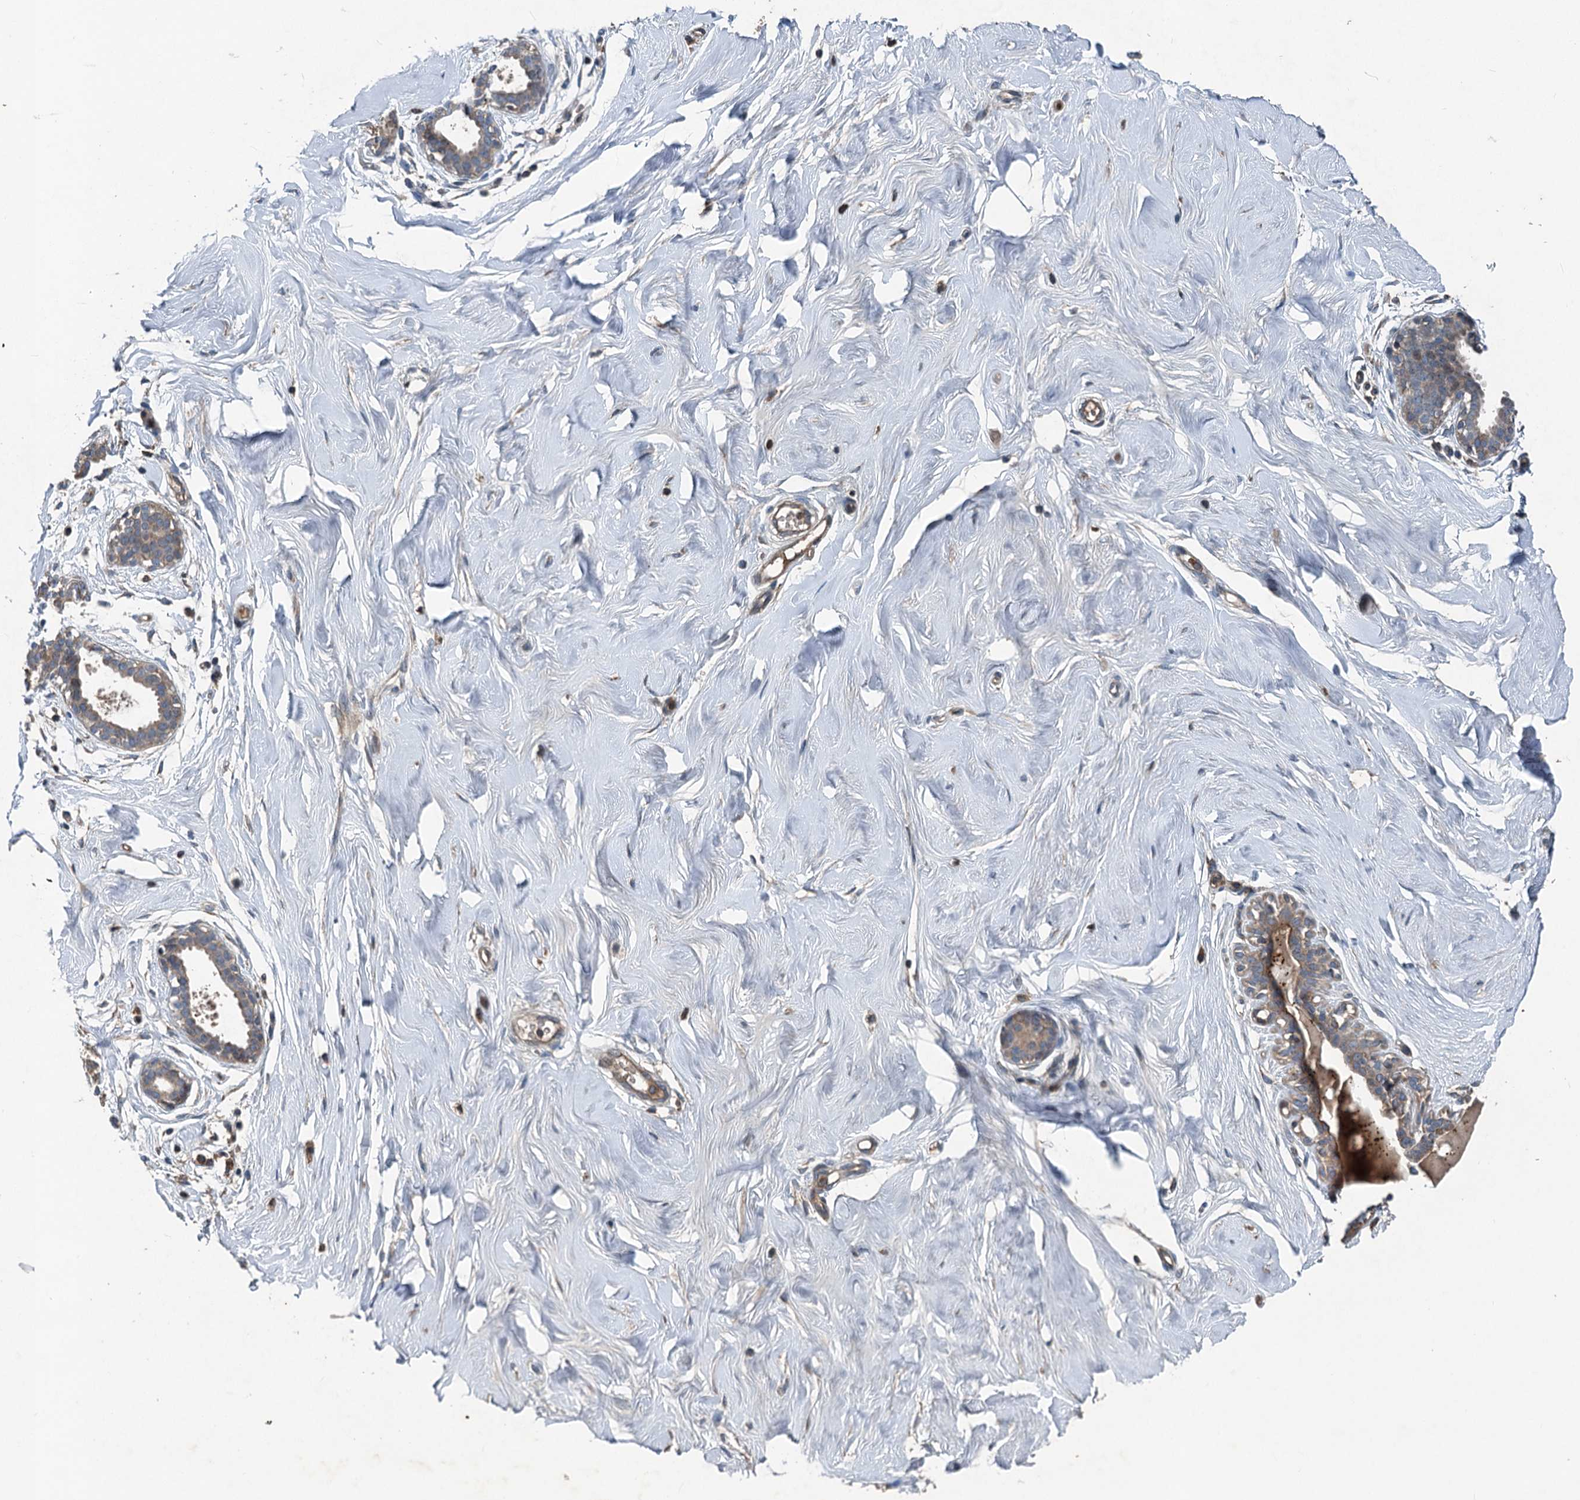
{"staining": {"intensity": "negative", "quantity": "none", "location": "none"}, "tissue": "breast", "cell_type": "Adipocytes", "image_type": "normal", "snomed": [{"axis": "morphology", "description": "Normal tissue, NOS"}, {"axis": "morphology", "description": "Adenoma, NOS"}, {"axis": "topography", "description": "Breast"}], "caption": "A photomicrograph of breast stained for a protein reveals no brown staining in adipocytes. (DAB IHC with hematoxylin counter stain).", "gene": "TAPBPL", "patient": {"sex": "female", "age": 23}}